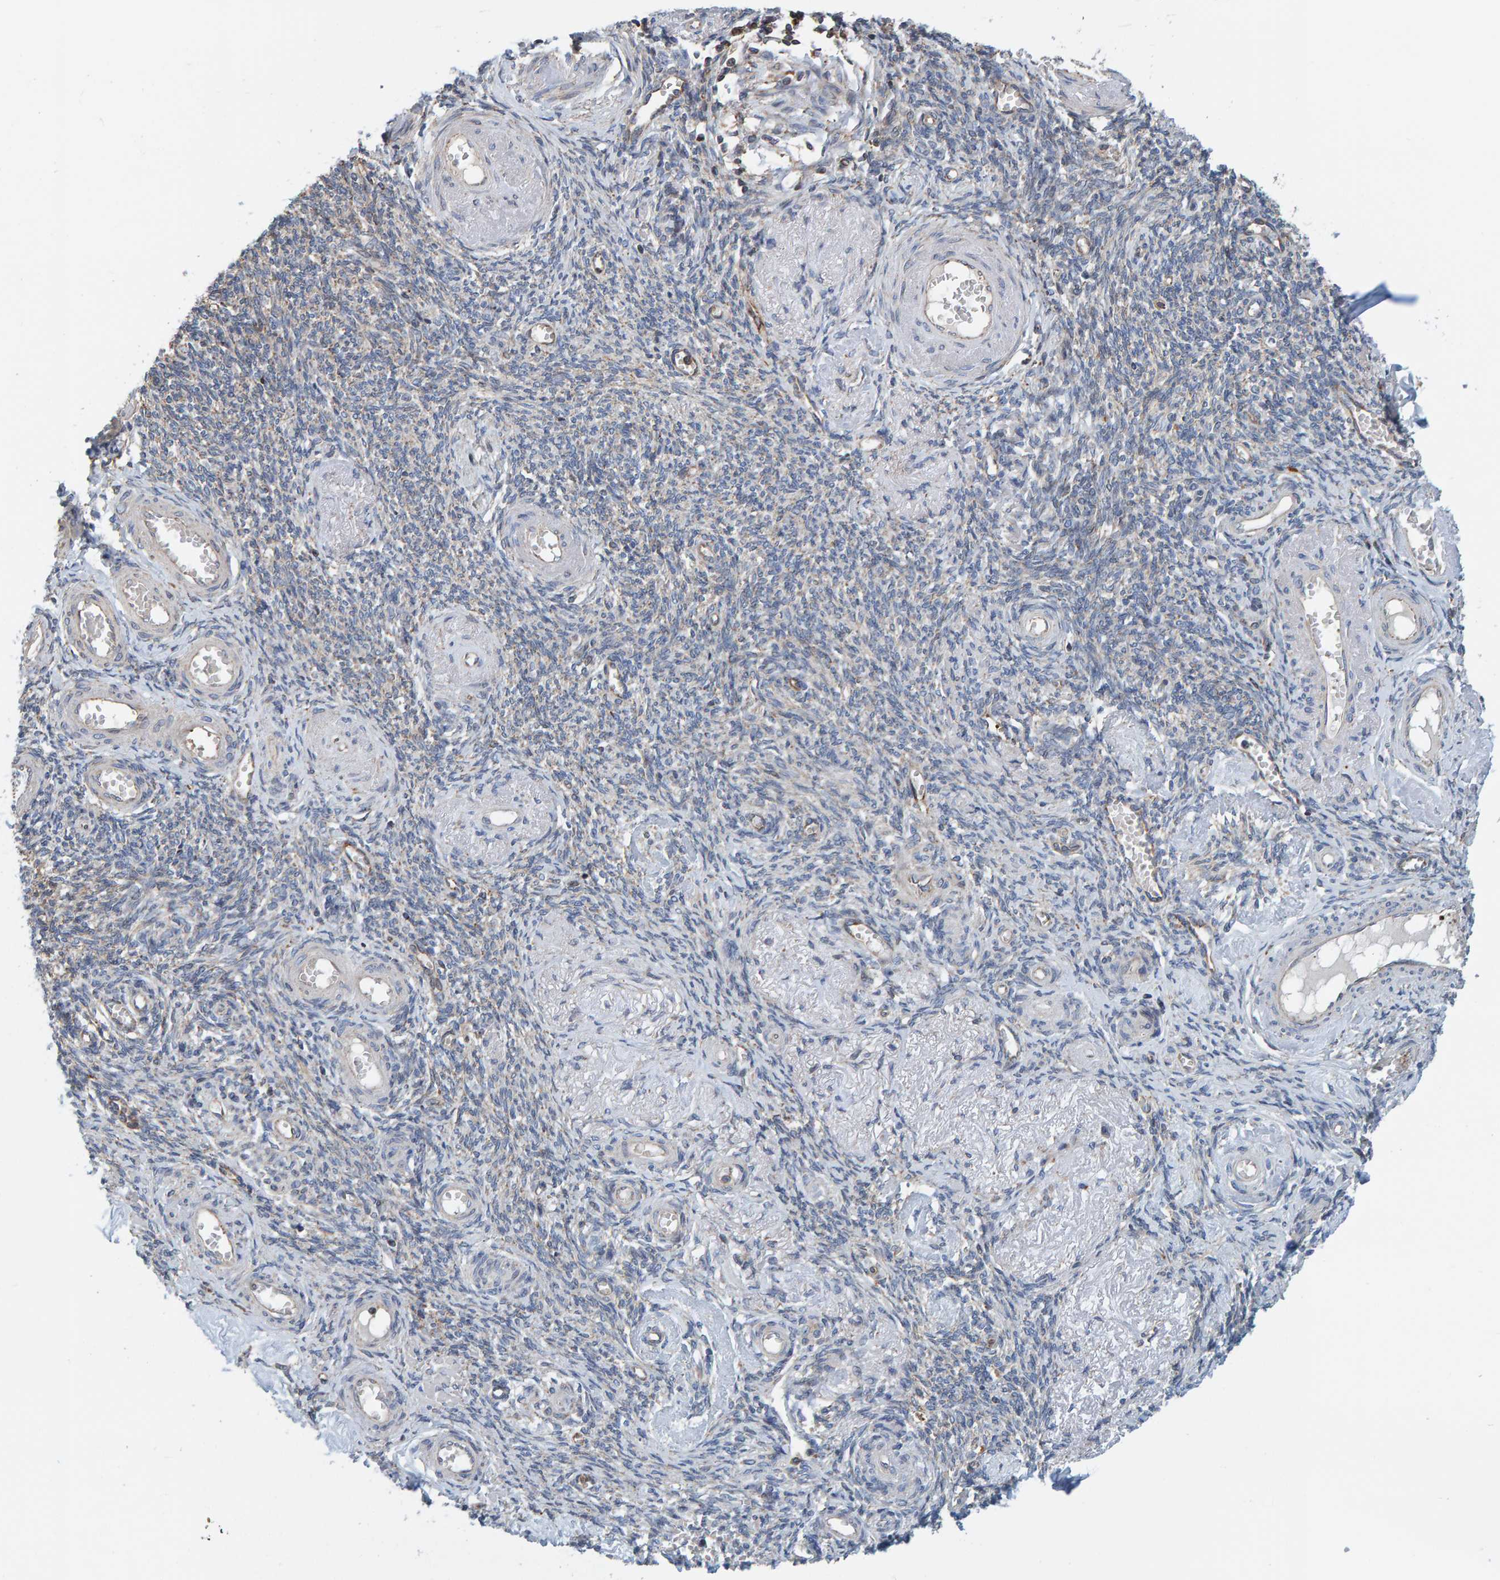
{"staining": {"intensity": "moderate", "quantity": "25%-75%", "location": "cytoplasmic/membranous"}, "tissue": "adipose tissue", "cell_type": "Adipocytes", "image_type": "normal", "snomed": [{"axis": "morphology", "description": "Normal tissue, NOS"}, {"axis": "topography", "description": "Vascular tissue"}, {"axis": "topography", "description": "Fallopian tube"}, {"axis": "topography", "description": "Ovary"}], "caption": "Protein analysis of benign adipose tissue reveals moderate cytoplasmic/membranous expression in approximately 25%-75% of adipocytes.", "gene": "MRPL45", "patient": {"sex": "female", "age": 67}}